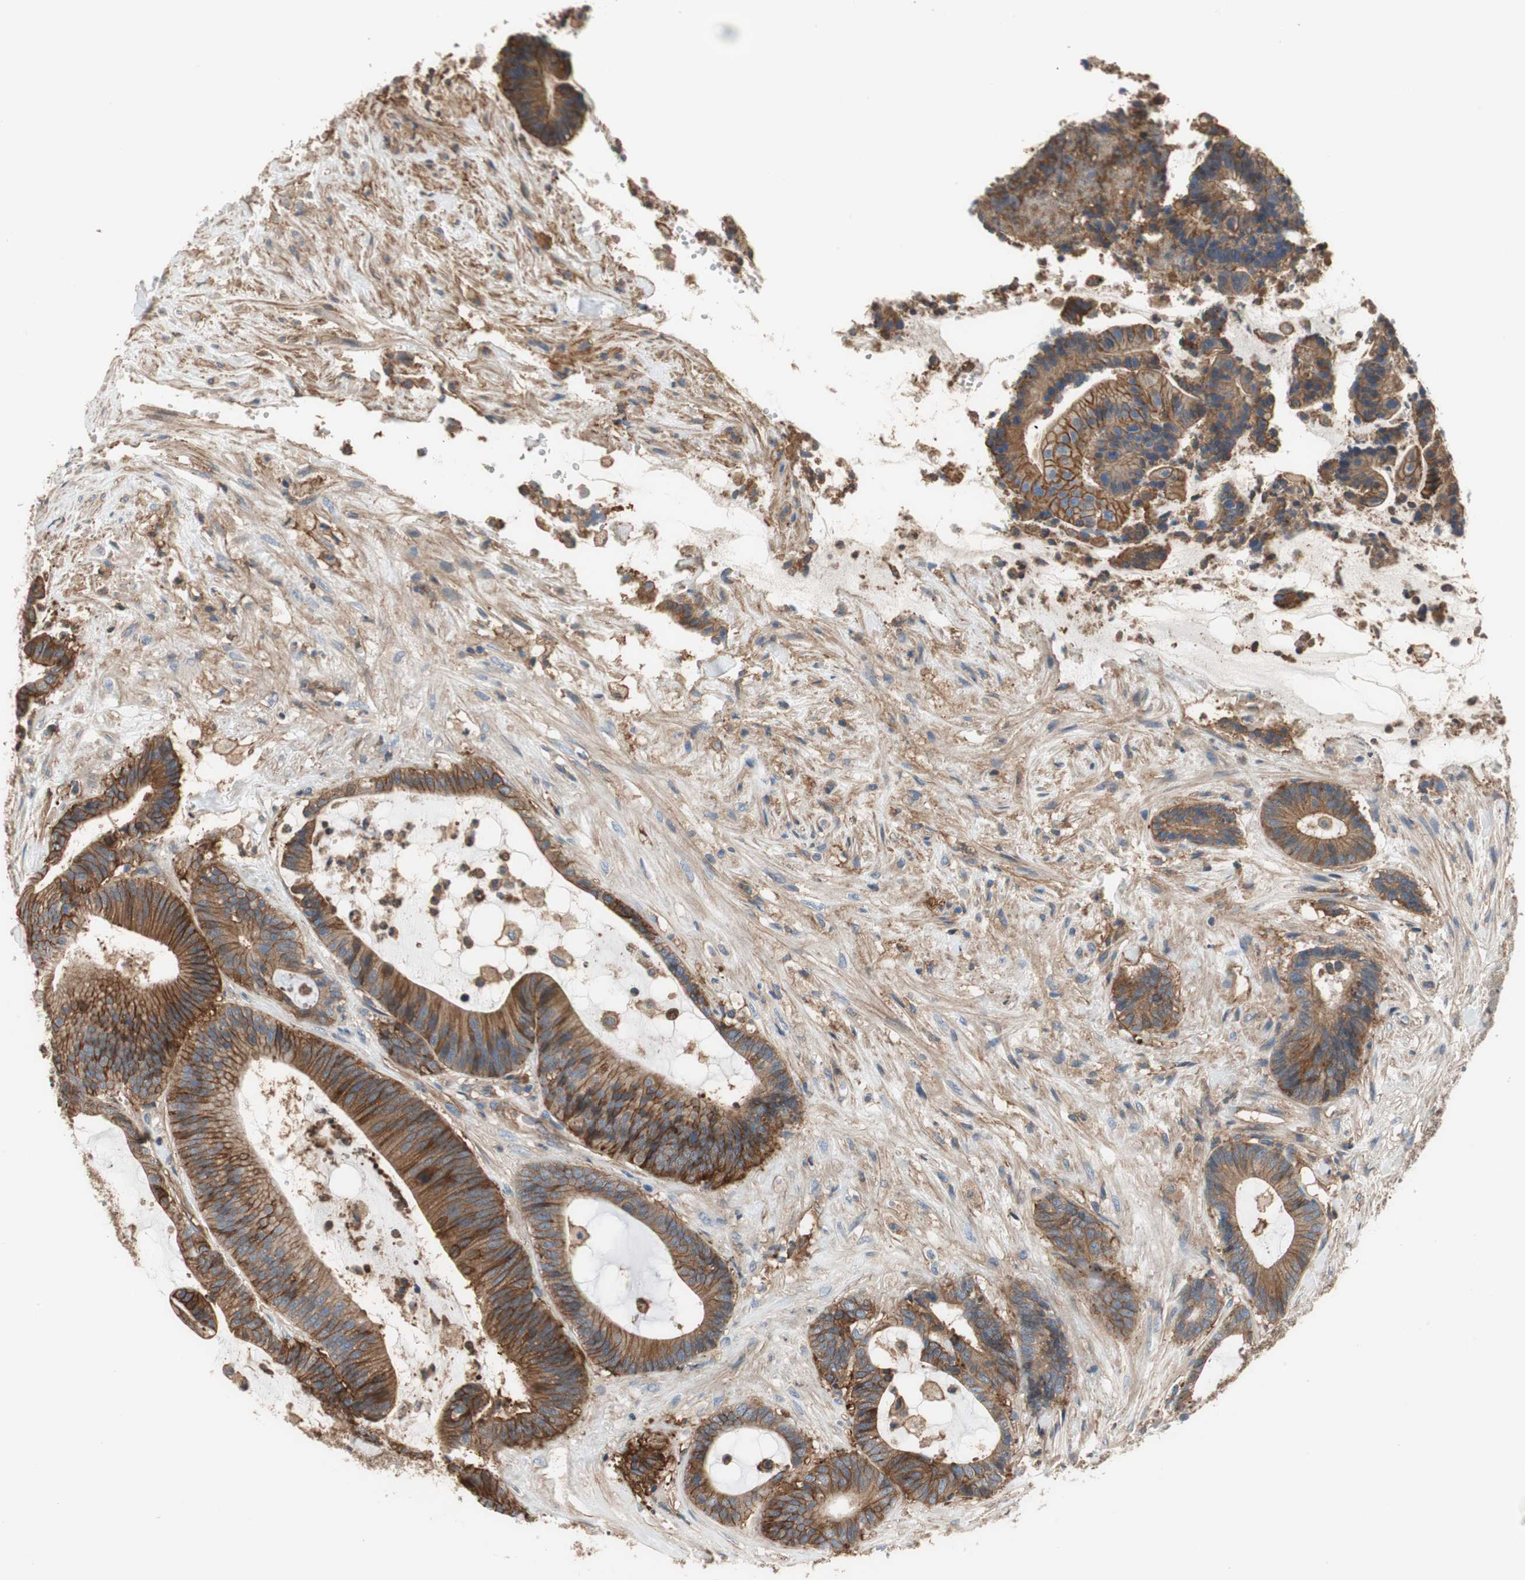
{"staining": {"intensity": "moderate", "quantity": ">75%", "location": "cytoplasmic/membranous"}, "tissue": "colorectal cancer", "cell_type": "Tumor cells", "image_type": "cancer", "snomed": [{"axis": "morphology", "description": "Adenocarcinoma, NOS"}, {"axis": "topography", "description": "Colon"}], "caption": "A high-resolution photomicrograph shows IHC staining of adenocarcinoma (colorectal), which demonstrates moderate cytoplasmic/membranous positivity in approximately >75% of tumor cells.", "gene": "IL1RL1", "patient": {"sex": "female", "age": 84}}